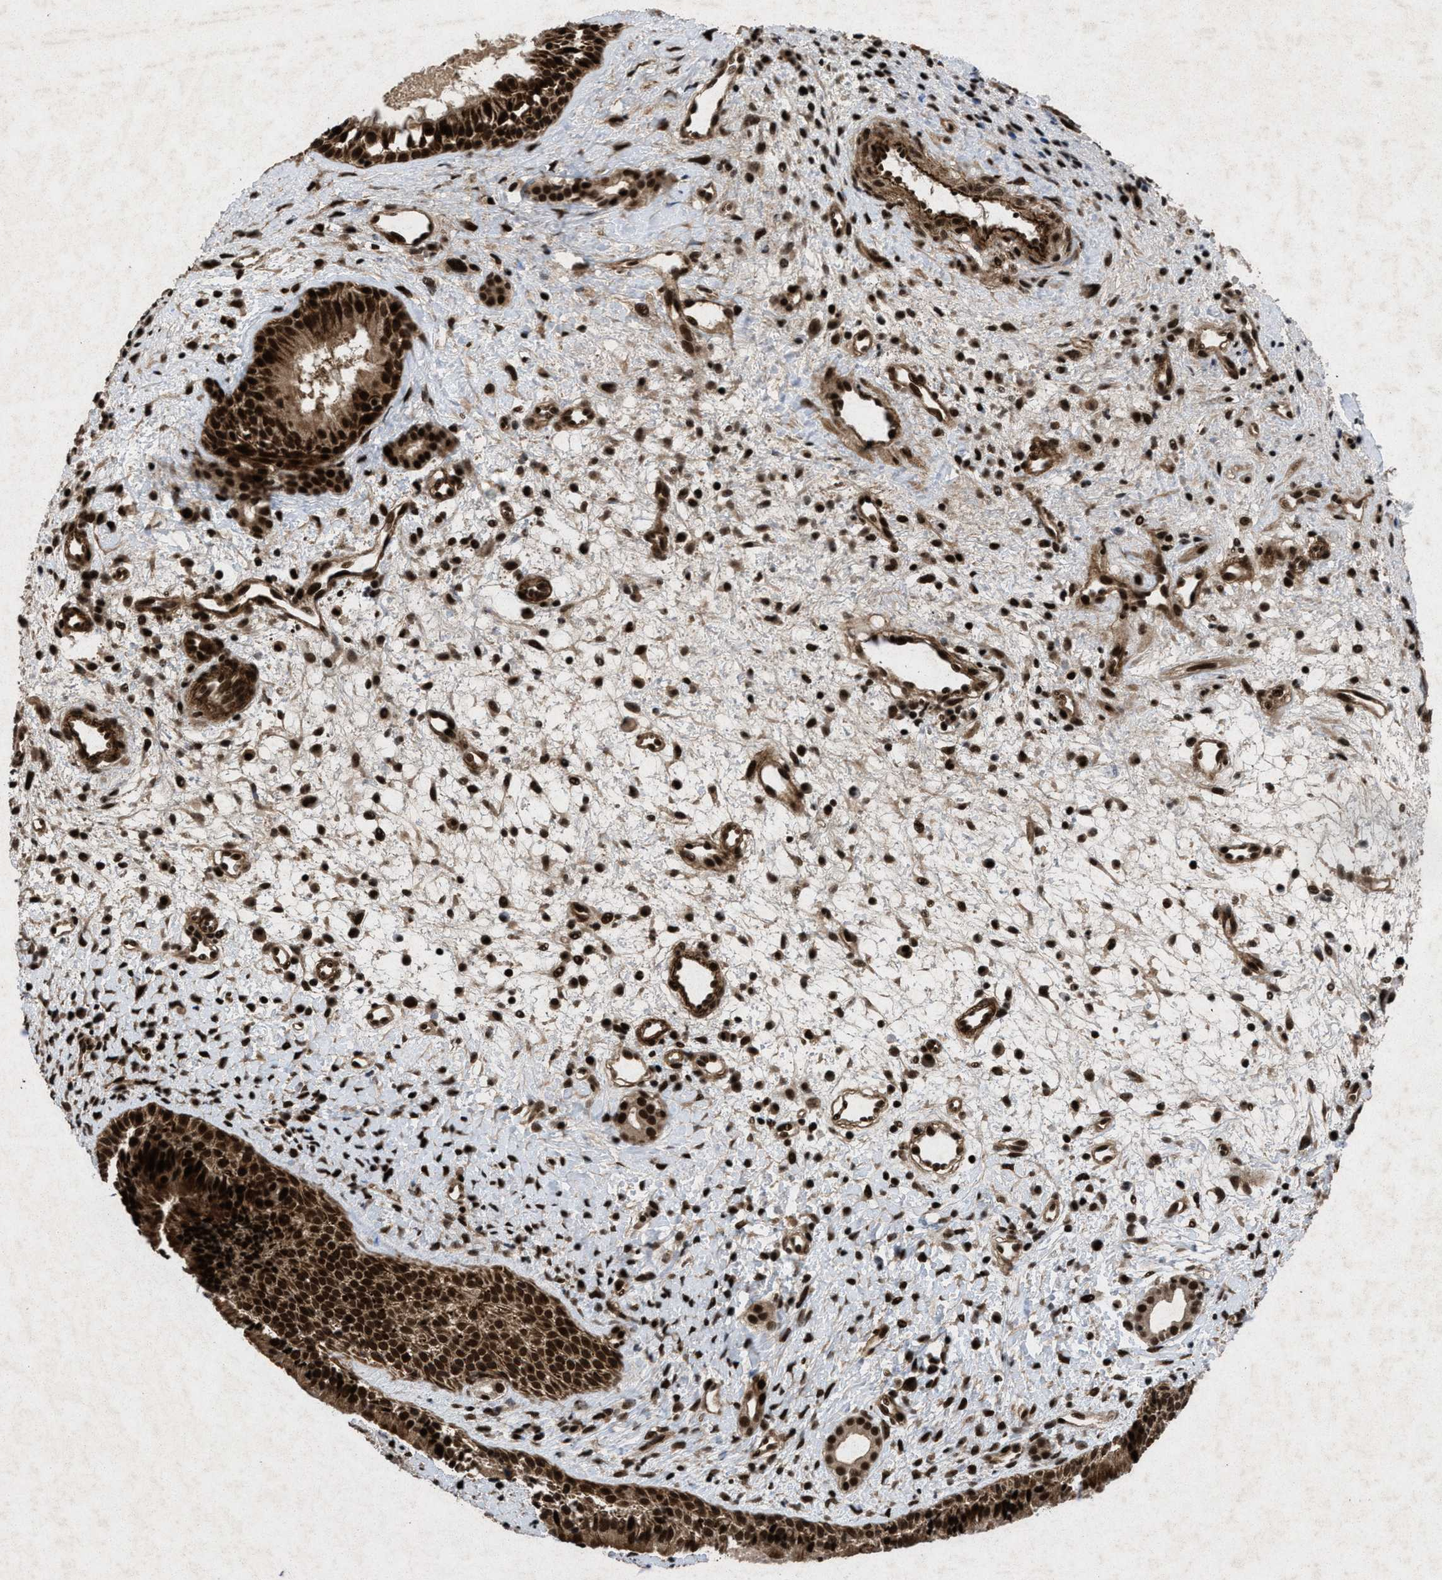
{"staining": {"intensity": "strong", "quantity": ">75%", "location": "cytoplasmic/membranous,nuclear"}, "tissue": "nasopharynx", "cell_type": "Respiratory epithelial cells", "image_type": "normal", "snomed": [{"axis": "morphology", "description": "Normal tissue, NOS"}, {"axis": "topography", "description": "Nasopharynx"}], "caption": "Nasopharynx stained with DAB (3,3'-diaminobenzidine) IHC demonstrates high levels of strong cytoplasmic/membranous,nuclear staining in about >75% of respiratory epithelial cells.", "gene": "WIZ", "patient": {"sex": "male", "age": 22}}